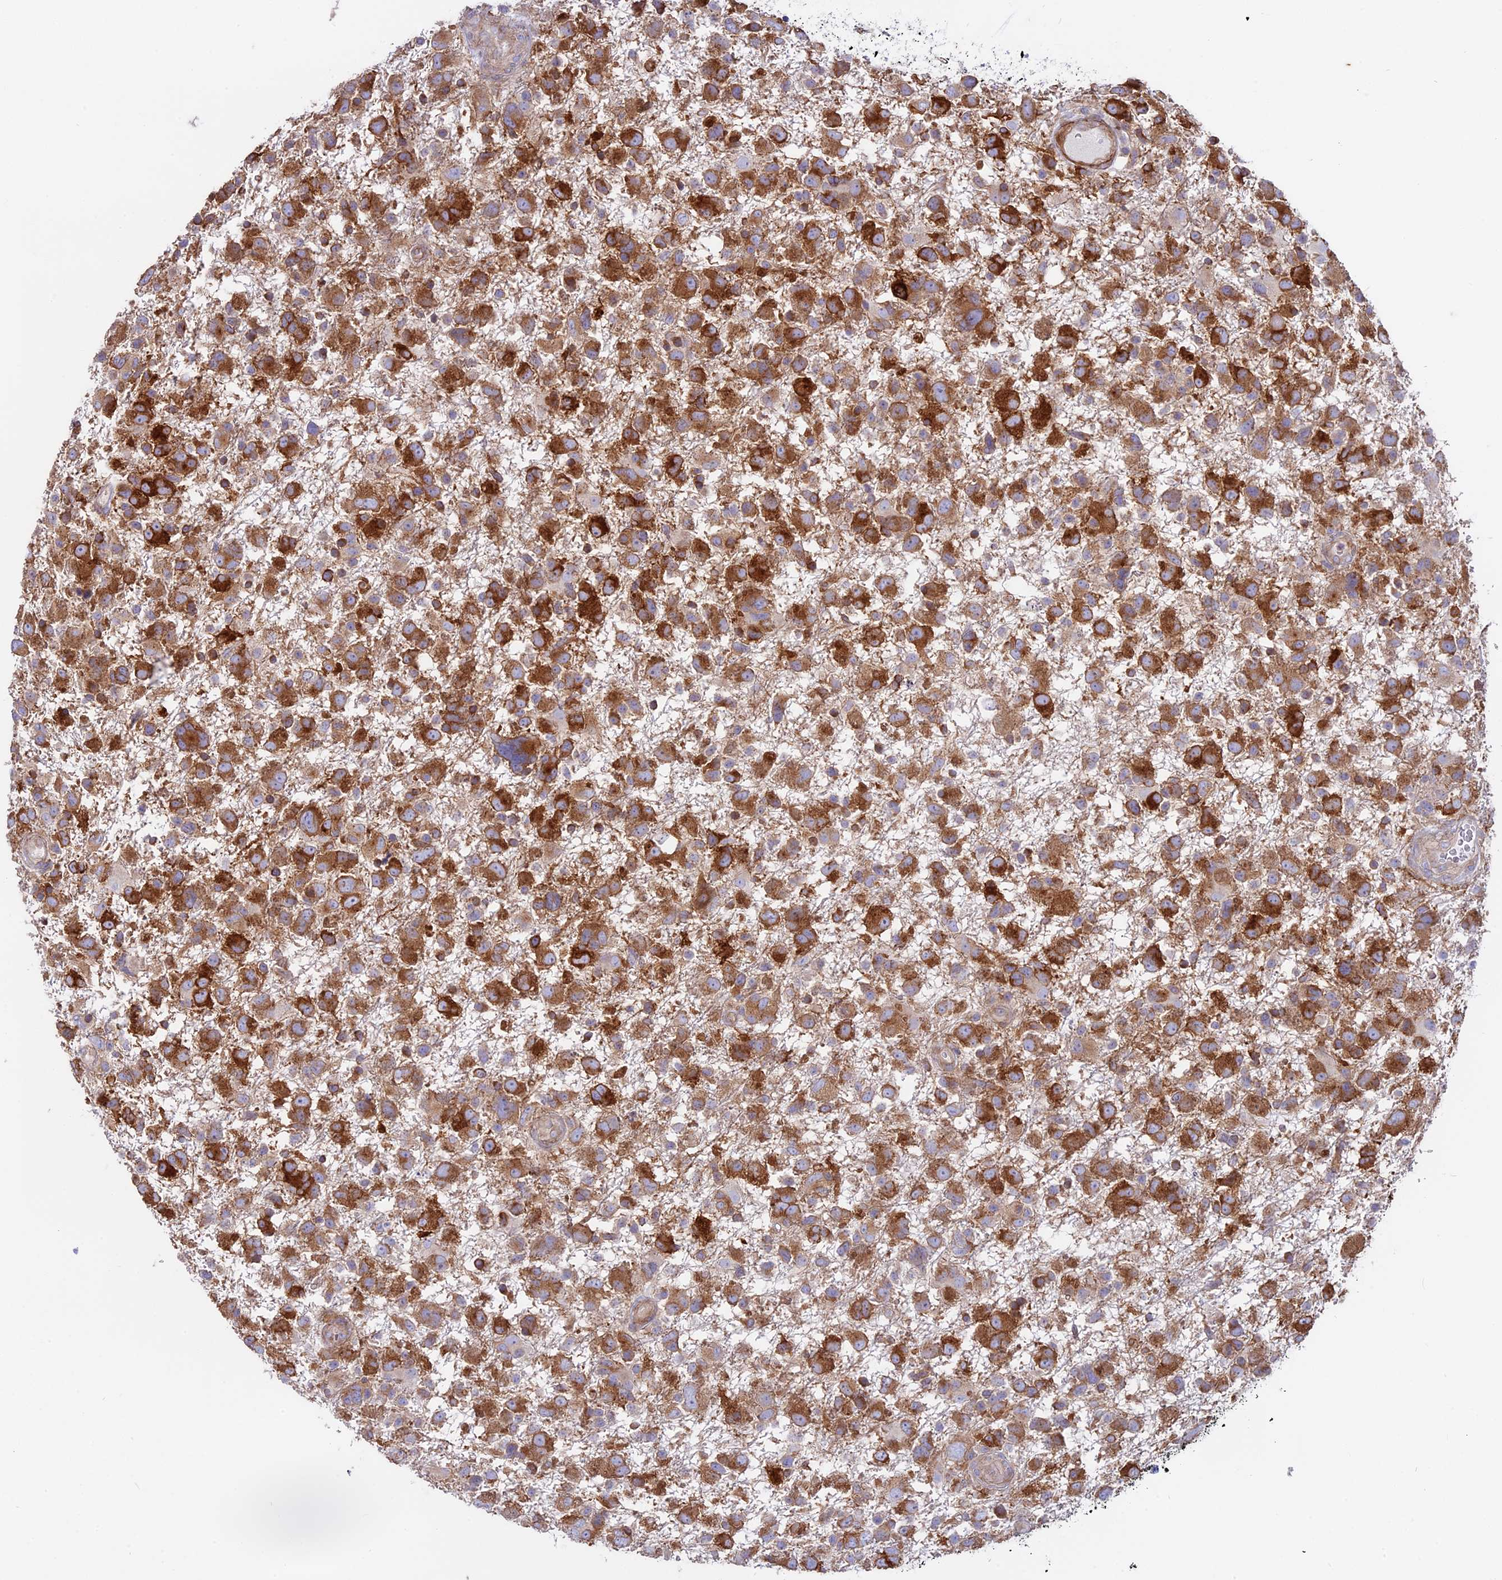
{"staining": {"intensity": "strong", "quantity": ">75%", "location": "cytoplasmic/membranous"}, "tissue": "glioma", "cell_type": "Tumor cells", "image_type": "cancer", "snomed": [{"axis": "morphology", "description": "Glioma, malignant, High grade"}, {"axis": "topography", "description": "Brain"}], "caption": "This is an image of IHC staining of malignant glioma (high-grade), which shows strong expression in the cytoplasmic/membranous of tumor cells.", "gene": "MYO5B", "patient": {"sex": "male", "age": 61}}